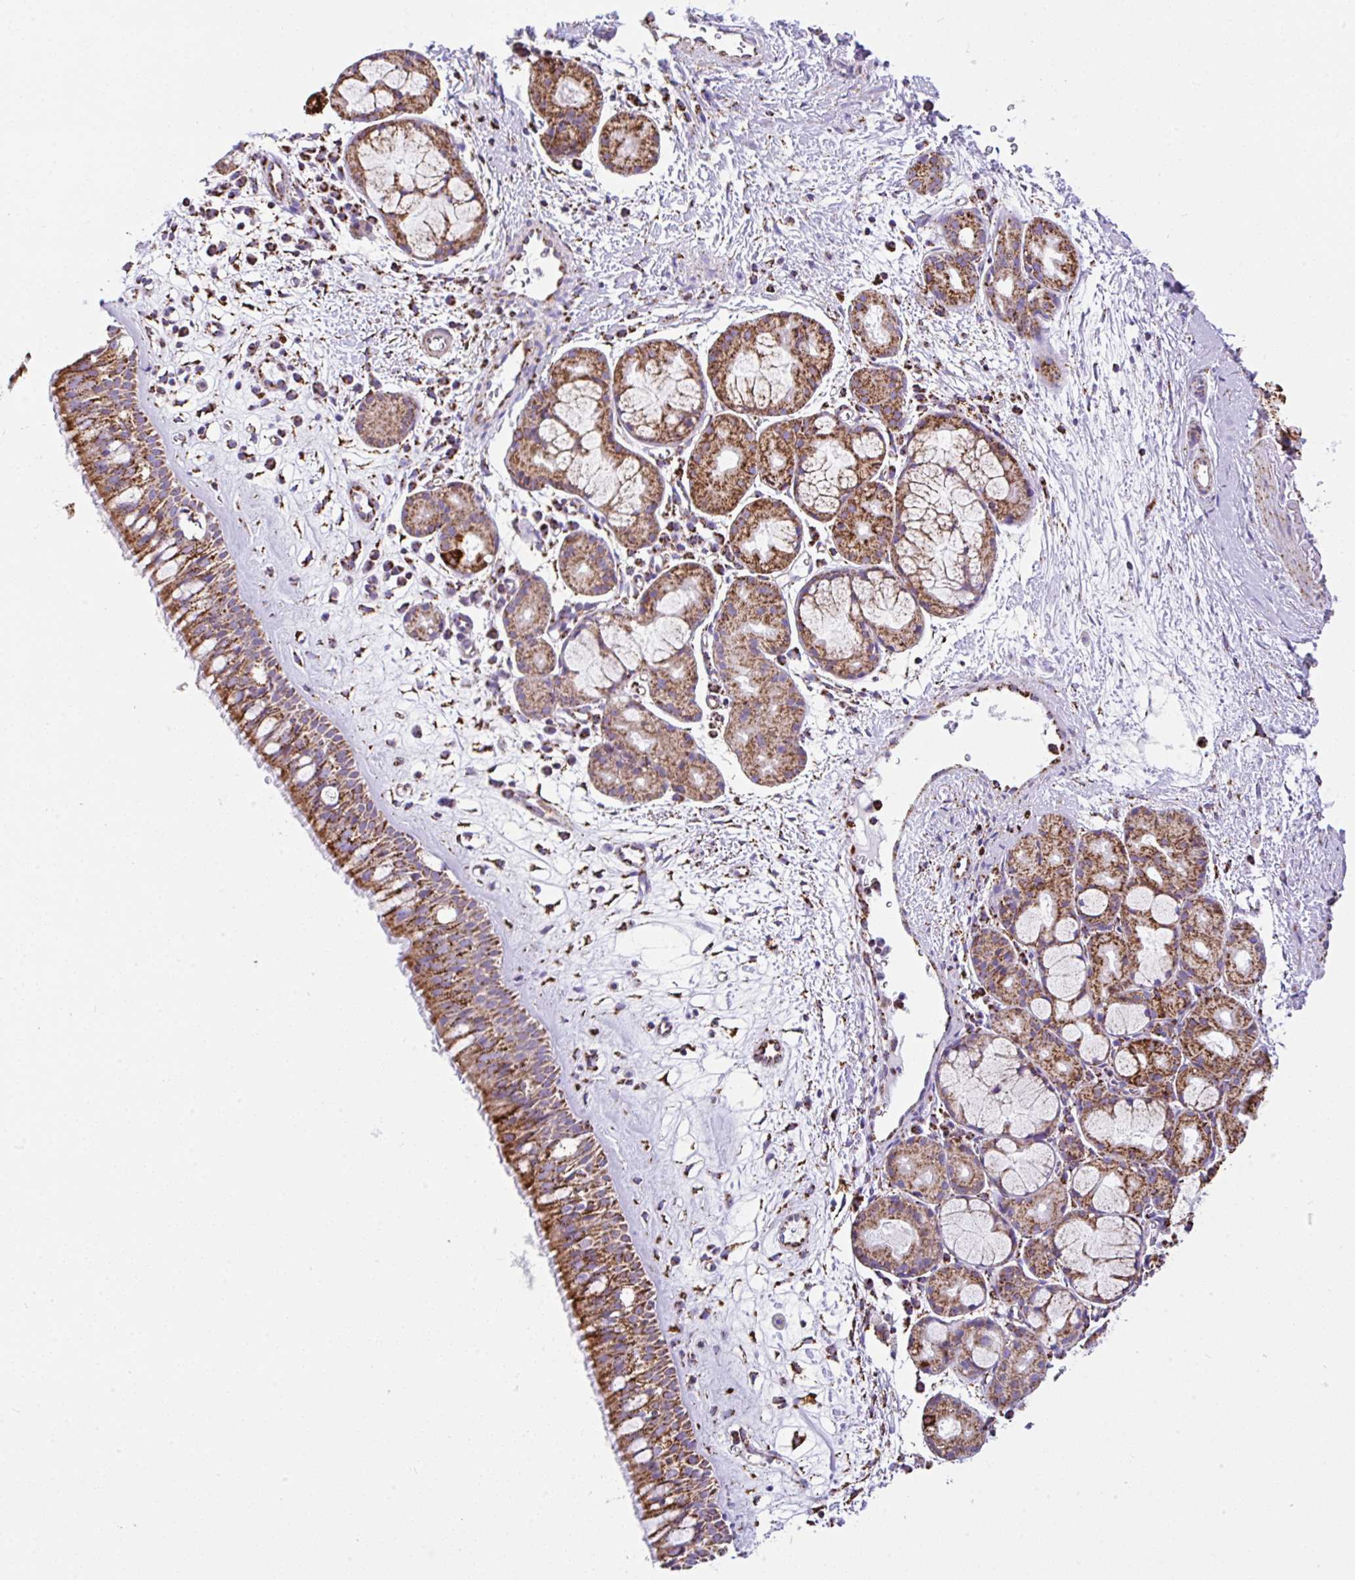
{"staining": {"intensity": "strong", "quantity": ">75%", "location": "cytoplasmic/membranous"}, "tissue": "nasopharynx", "cell_type": "Respiratory epithelial cells", "image_type": "normal", "snomed": [{"axis": "morphology", "description": "Normal tissue, NOS"}, {"axis": "topography", "description": "Nasopharynx"}], "caption": "The immunohistochemical stain highlights strong cytoplasmic/membranous staining in respiratory epithelial cells of normal nasopharynx.", "gene": "ANKRD33B", "patient": {"sex": "male", "age": 65}}